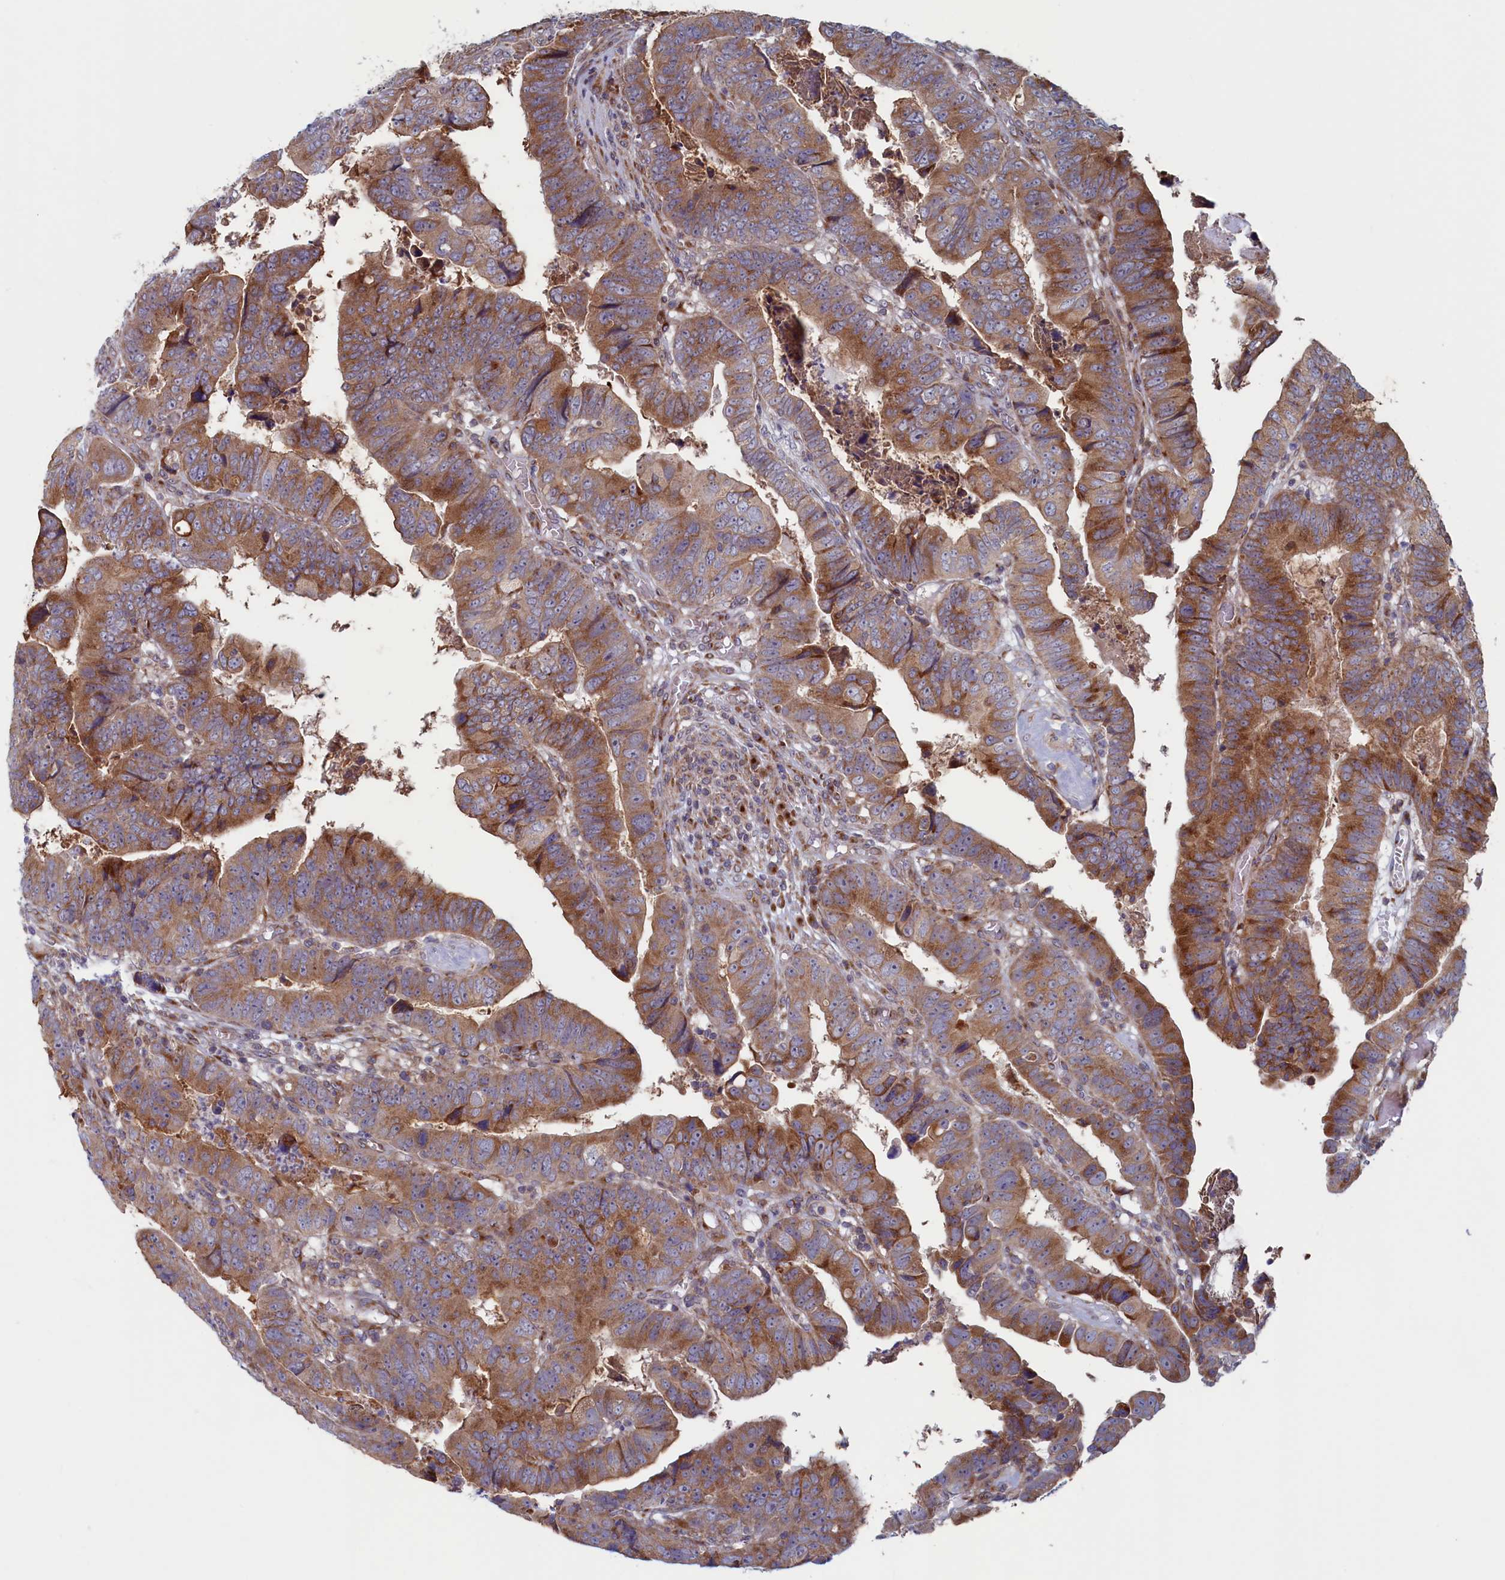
{"staining": {"intensity": "moderate", "quantity": ">75%", "location": "cytoplasmic/membranous"}, "tissue": "colorectal cancer", "cell_type": "Tumor cells", "image_type": "cancer", "snomed": [{"axis": "morphology", "description": "Normal tissue, NOS"}, {"axis": "morphology", "description": "Adenocarcinoma, NOS"}, {"axis": "topography", "description": "Rectum"}], "caption": "Immunohistochemical staining of human colorectal cancer reveals medium levels of moderate cytoplasmic/membranous positivity in approximately >75% of tumor cells.", "gene": "MTFMT", "patient": {"sex": "female", "age": 65}}